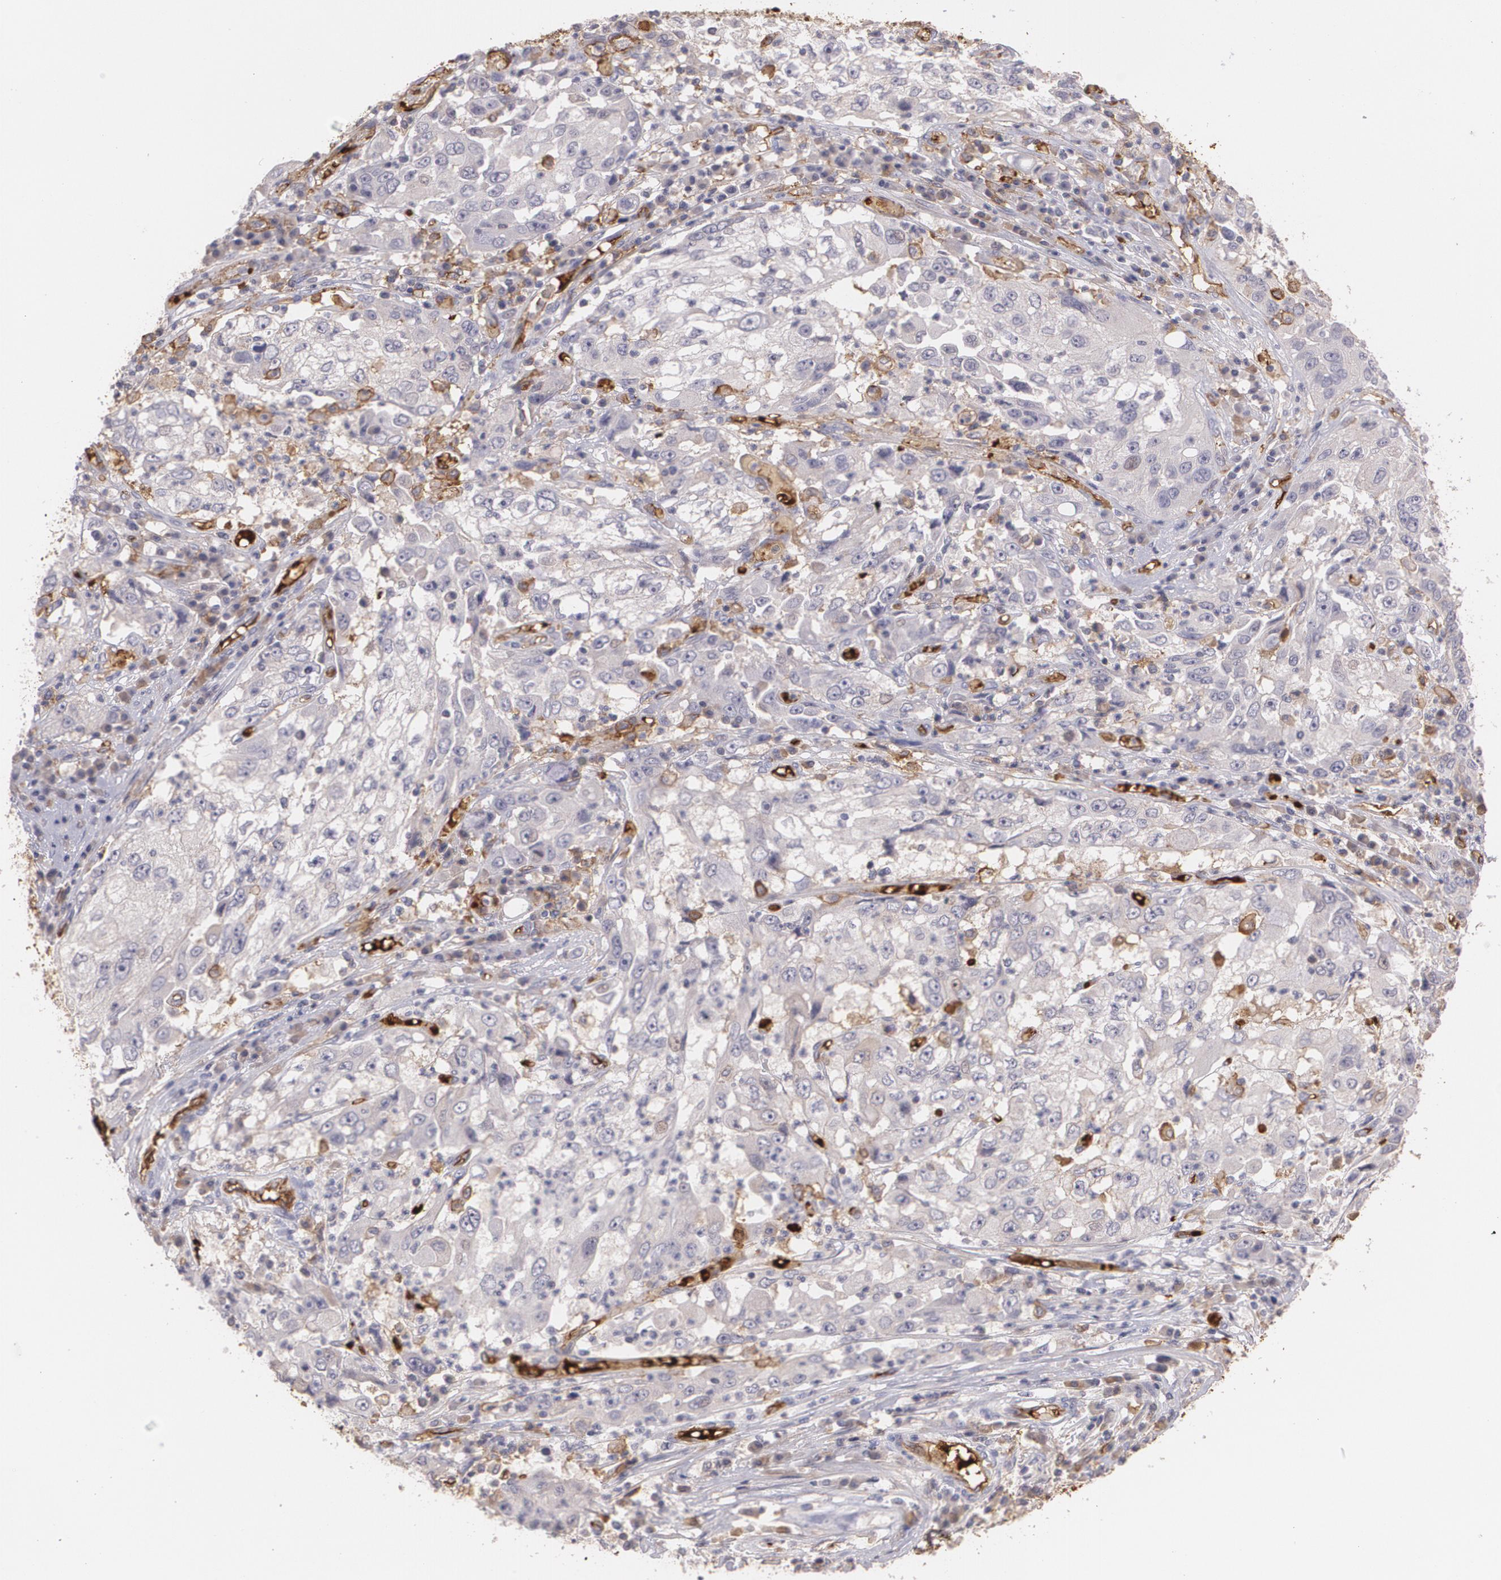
{"staining": {"intensity": "negative", "quantity": "none", "location": "none"}, "tissue": "cervical cancer", "cell_type": "Tumor cells", "image_type": "cancer", "snomed": [{"axis": "morphology", "description": "Squamous cell carcinoma, NOS"}, {"axis": "topography", "description": "Cervix"}], "caption": "Cervical squamous cell carcinoma was stained to show a protein in brown. There is no significant staining in tumor cells.", "gene": "ACE", "patient": {"sex": "female", "age": 36}}